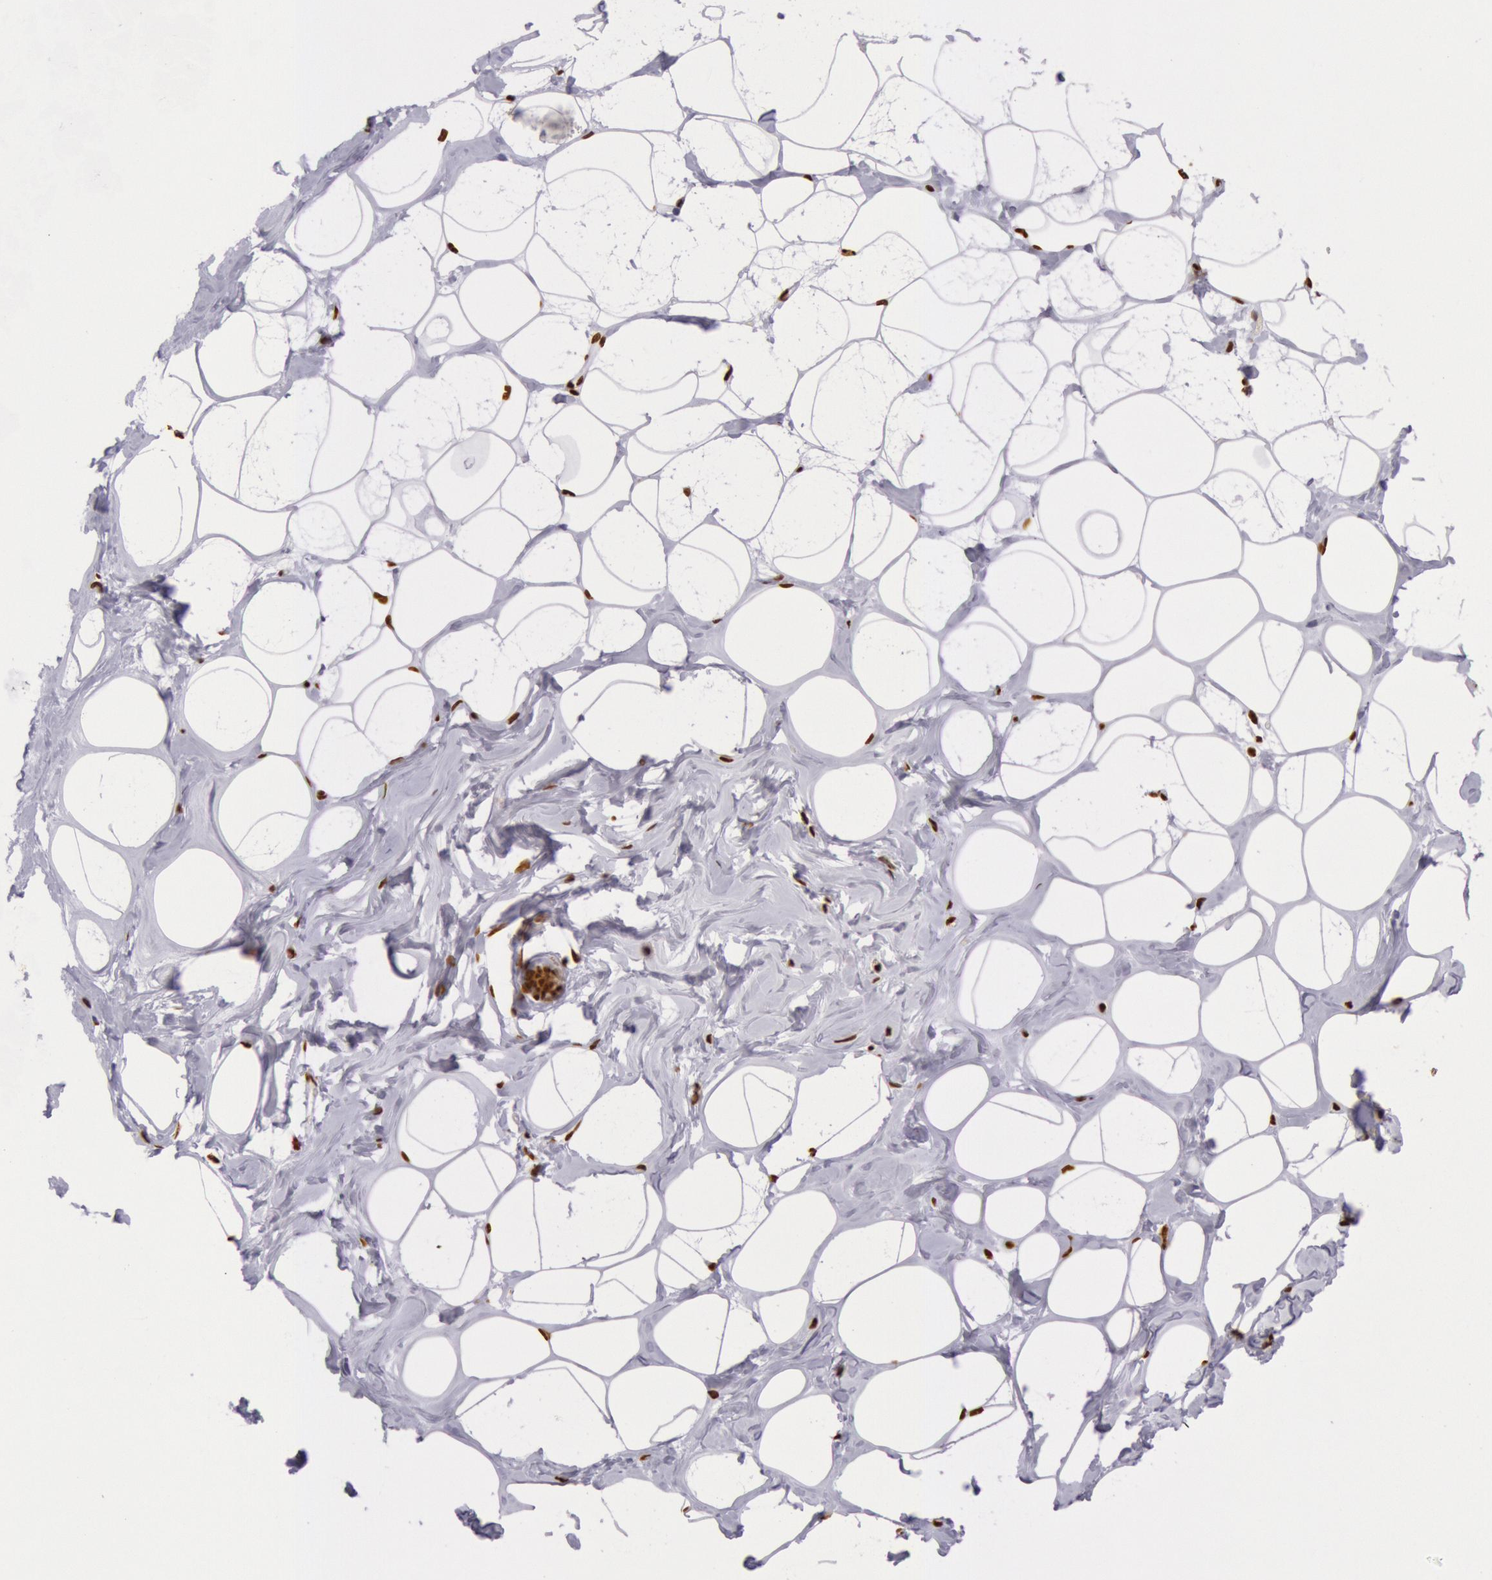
{"staining": {"intensity": "strong", "quantity": ">75%", "location": "nuclear"}, "tissue": "breast", "cell_type": "Adipocytes", "image_type": "normal", "snomed": [{"axis": "morphology", "description": "Normal tissue, NOS"}, {"axis": "morphology", "description": "Fibrosis, NOS"}, {"axis": "topography", "description": "Breast"}], "caption": "Protein expression analysis of normal human breast reveals strong nuclear expression in about >75% of adipocytes. The protein of interest is stained brown, and the nuclei are stained in blue (DAB IHC with brightfield microscopy, high magnification).", "gene": "HNRNPH1", "patient": {"sex": "female", "age": 39}}